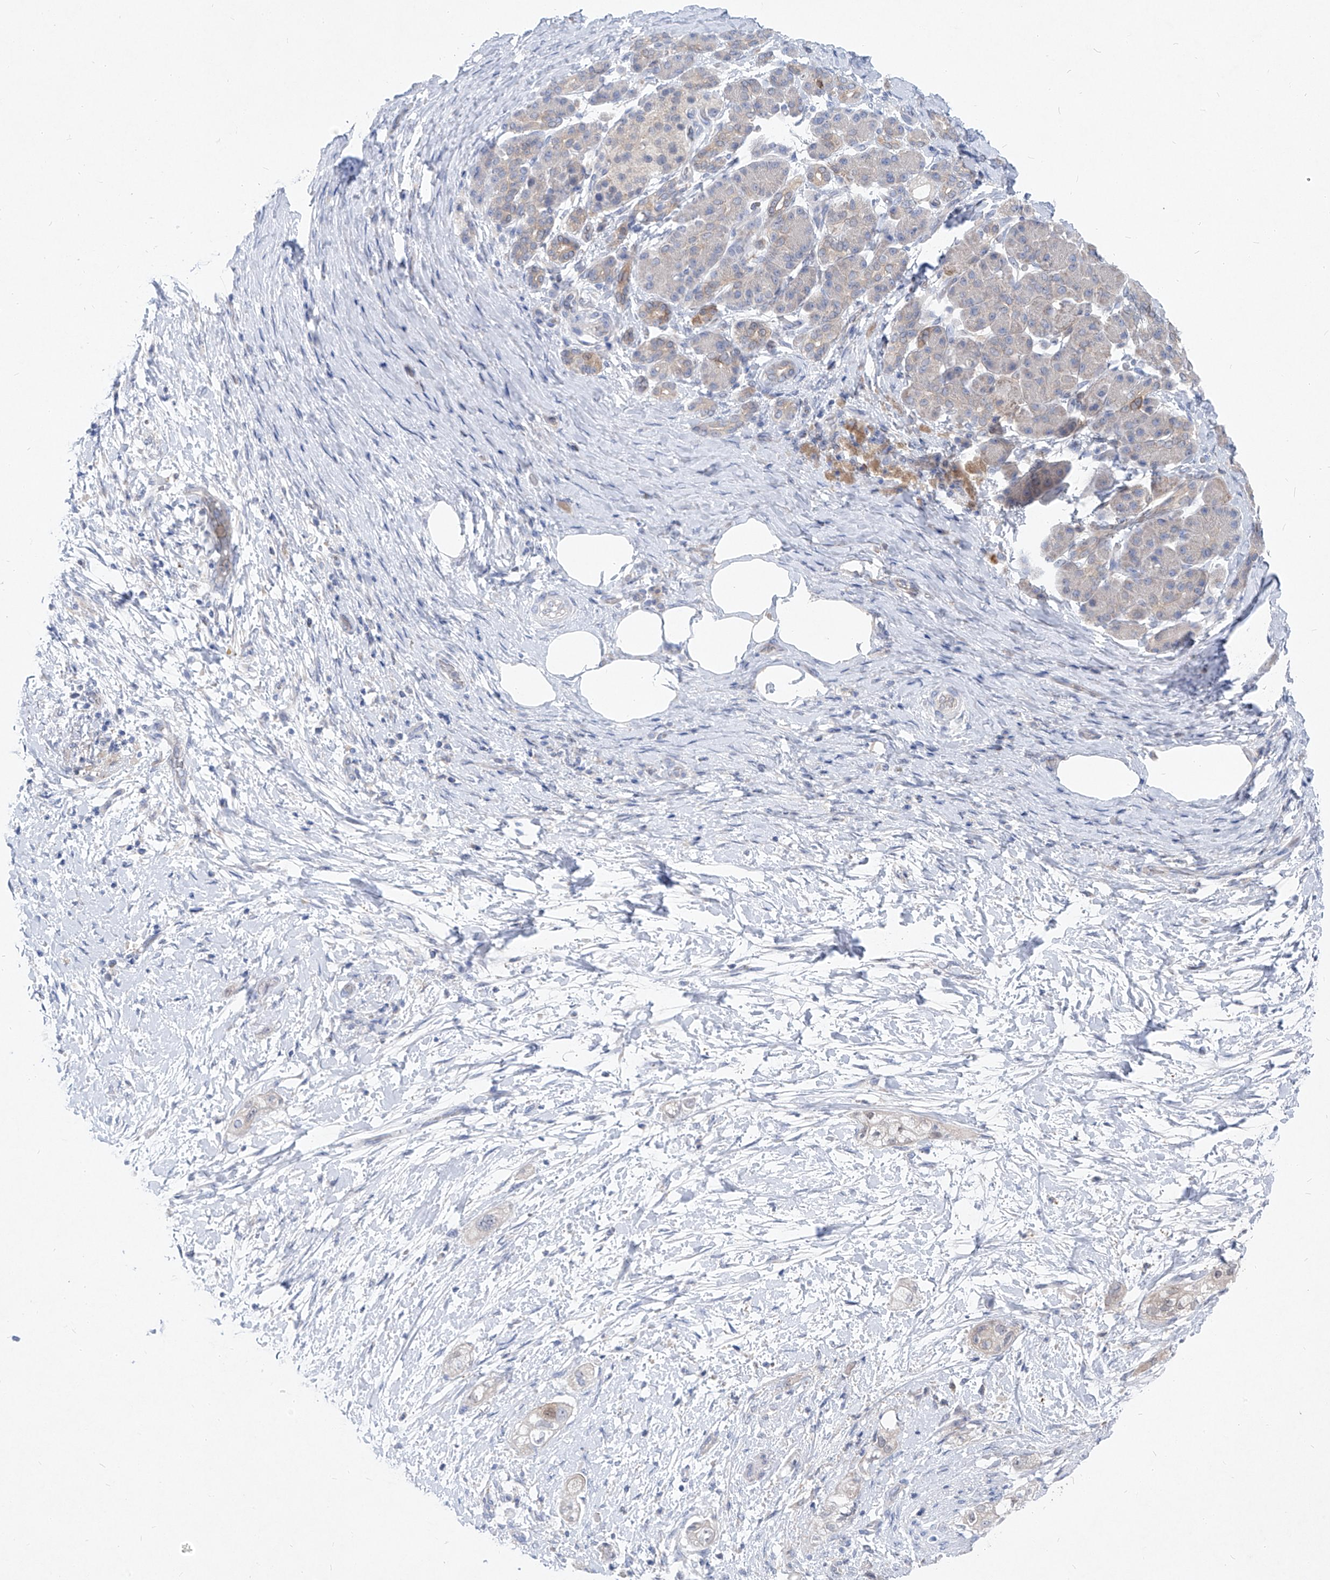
{"staining": {"intensity": "negative", "quantity": "none", "location": "none"}, "tissue": "pancreatic cancer", "cell_type": "Tumor cells", "image_type": "cancer", "snomed": [{"axis": "morphology", "description": "Adenocarcinoma, NOS"}, {"axis": "topography", "description": "Pancreas"}], "caption": "Photomicrograph shows no significant protein expression in tumor cells of adenocarcinoma (pancreatic). (Brightfield microscopy of DAB (3,3'-diaminobenzidine) IHC at high magnification).", "gene": "UFL1", "patient": {"sex": "male", "age": 58}}